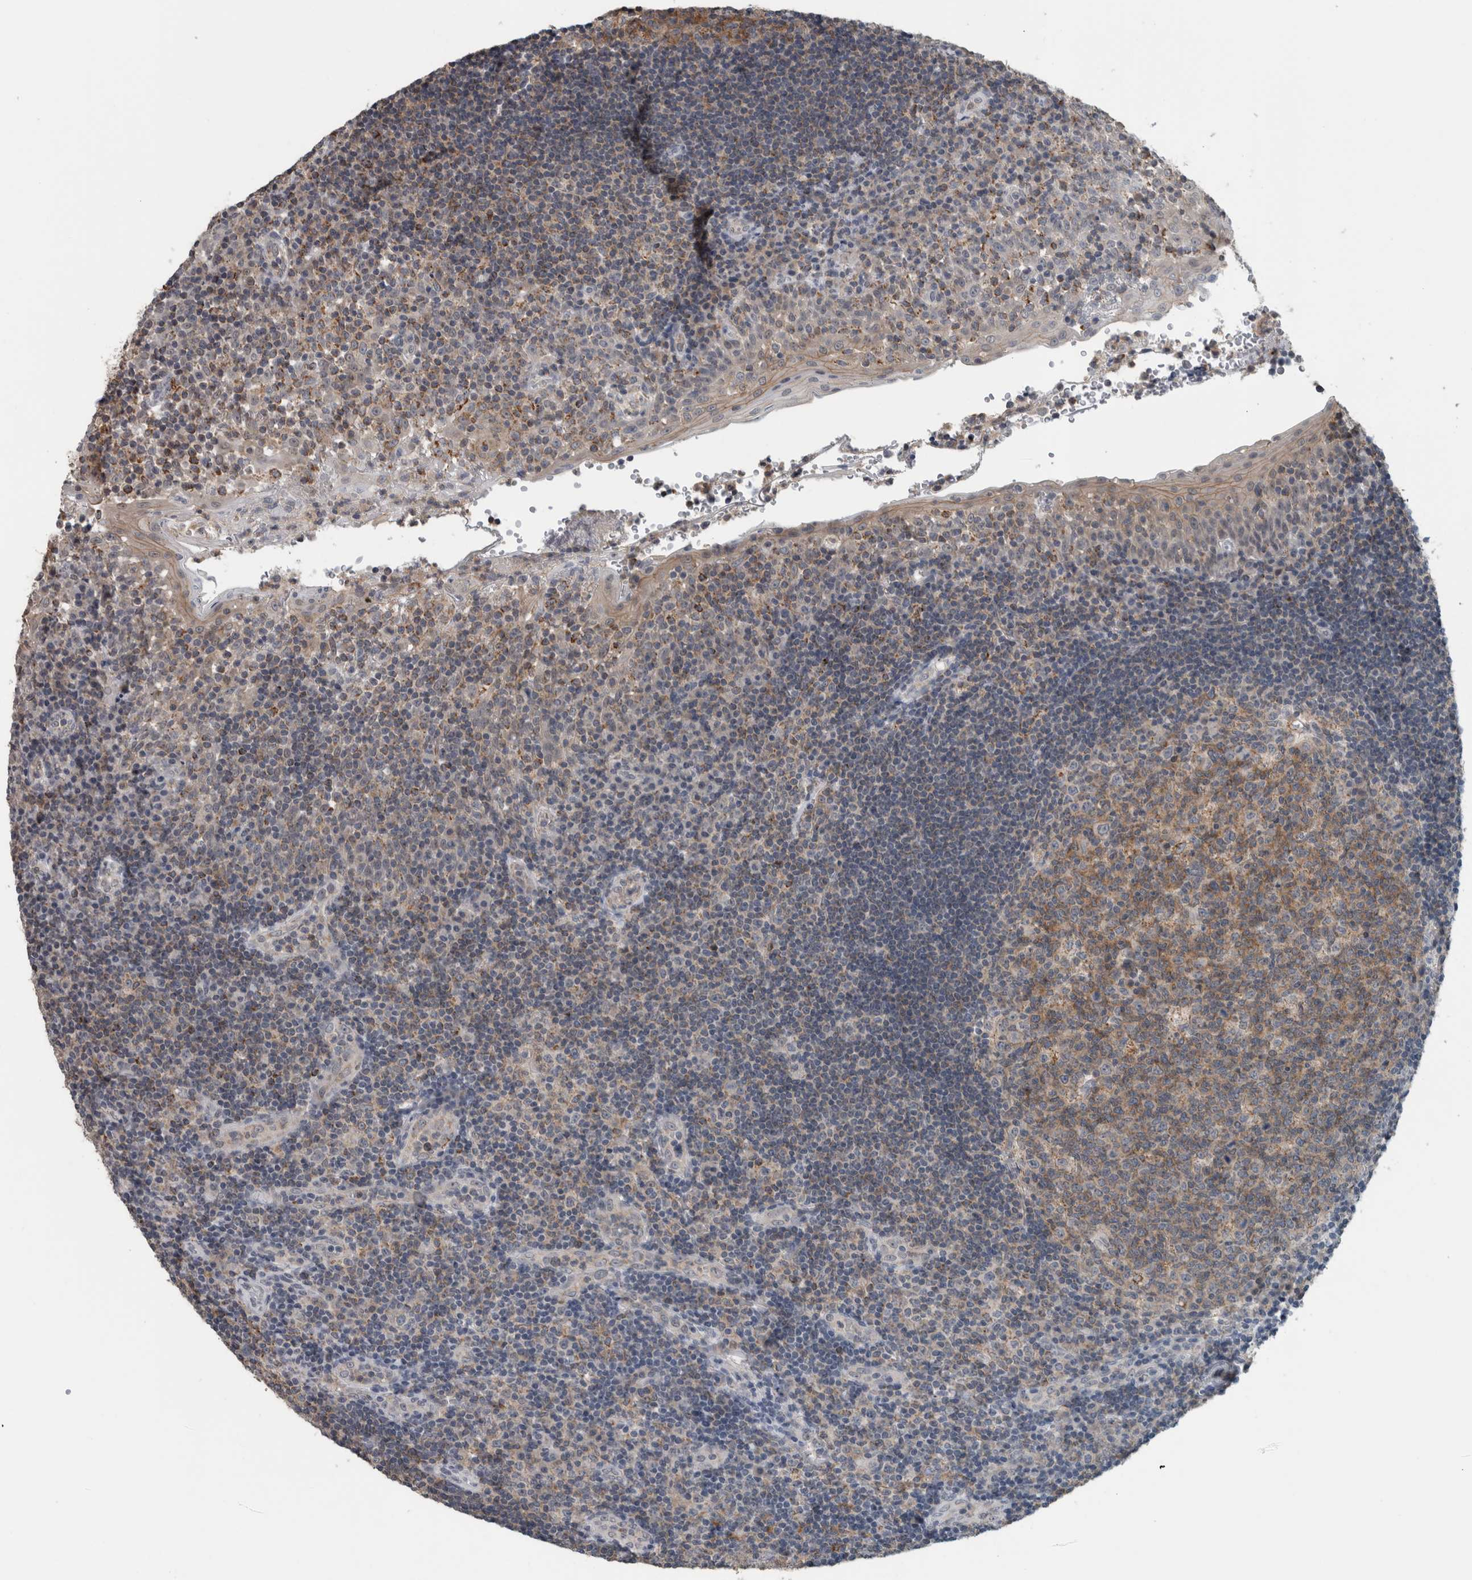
{"staining": {"intensity": "moderate", "quantity": "25%-75%", "location": "cytoplasmic/membranous"}, "tissue": "tonsil", "cell_type": "Germinal center cells", "image_type": "normal", "snomed": [{"axis": "morphology", "description": "Normal tissue, NOS"}, {"axis": "topography", "description": "Tonsil"}], "caption": "Protein staining displays moderate cytoplasmic/membranous staining in about 25%-75% of germinal center cells in normal tonsil.", "gene": "ACSF2", "patient": {"sex": "female", "age": 40}}